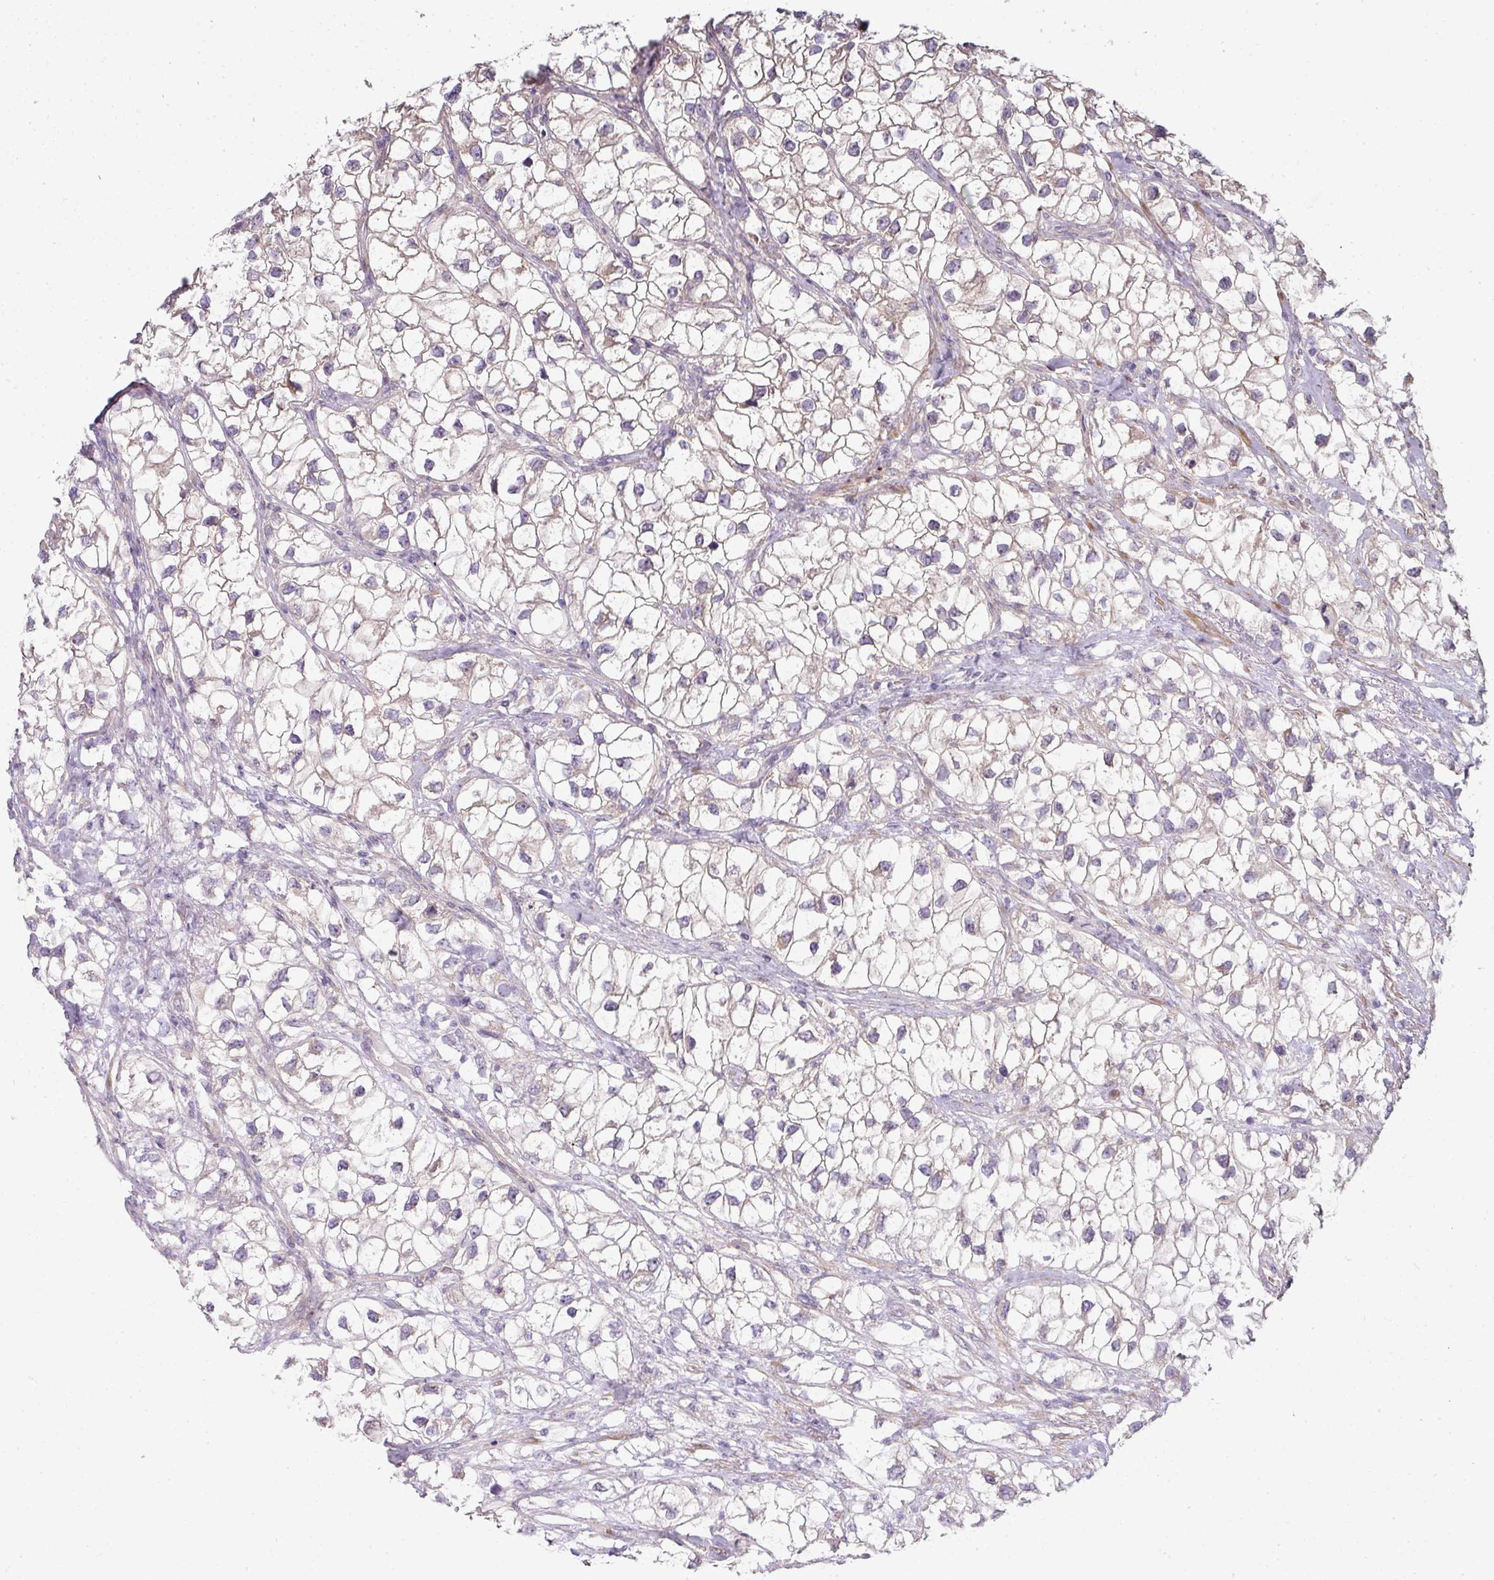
{"staining": {"intensity": "weak", "quantity": "25%-75%", "location": "cytoplasmic/membranous"}, "tissue": "renal cancer", "cell_type": "Tumor cells", "image_type": "cancer", "snomed": [{"axis": "morphology", "description": "Adenocarcinoma, NOS"}, {"axis": "topography", "description": "Kidney"}], "caption": "Immunohistochemical staining of renal cancer (adenocarcinoma) shows weak cytoplasmic/membranous protein staining in about 25%-75% of tumor cells.", "gene": "STK35", "patient": {"sex": "male", "age": 59}}